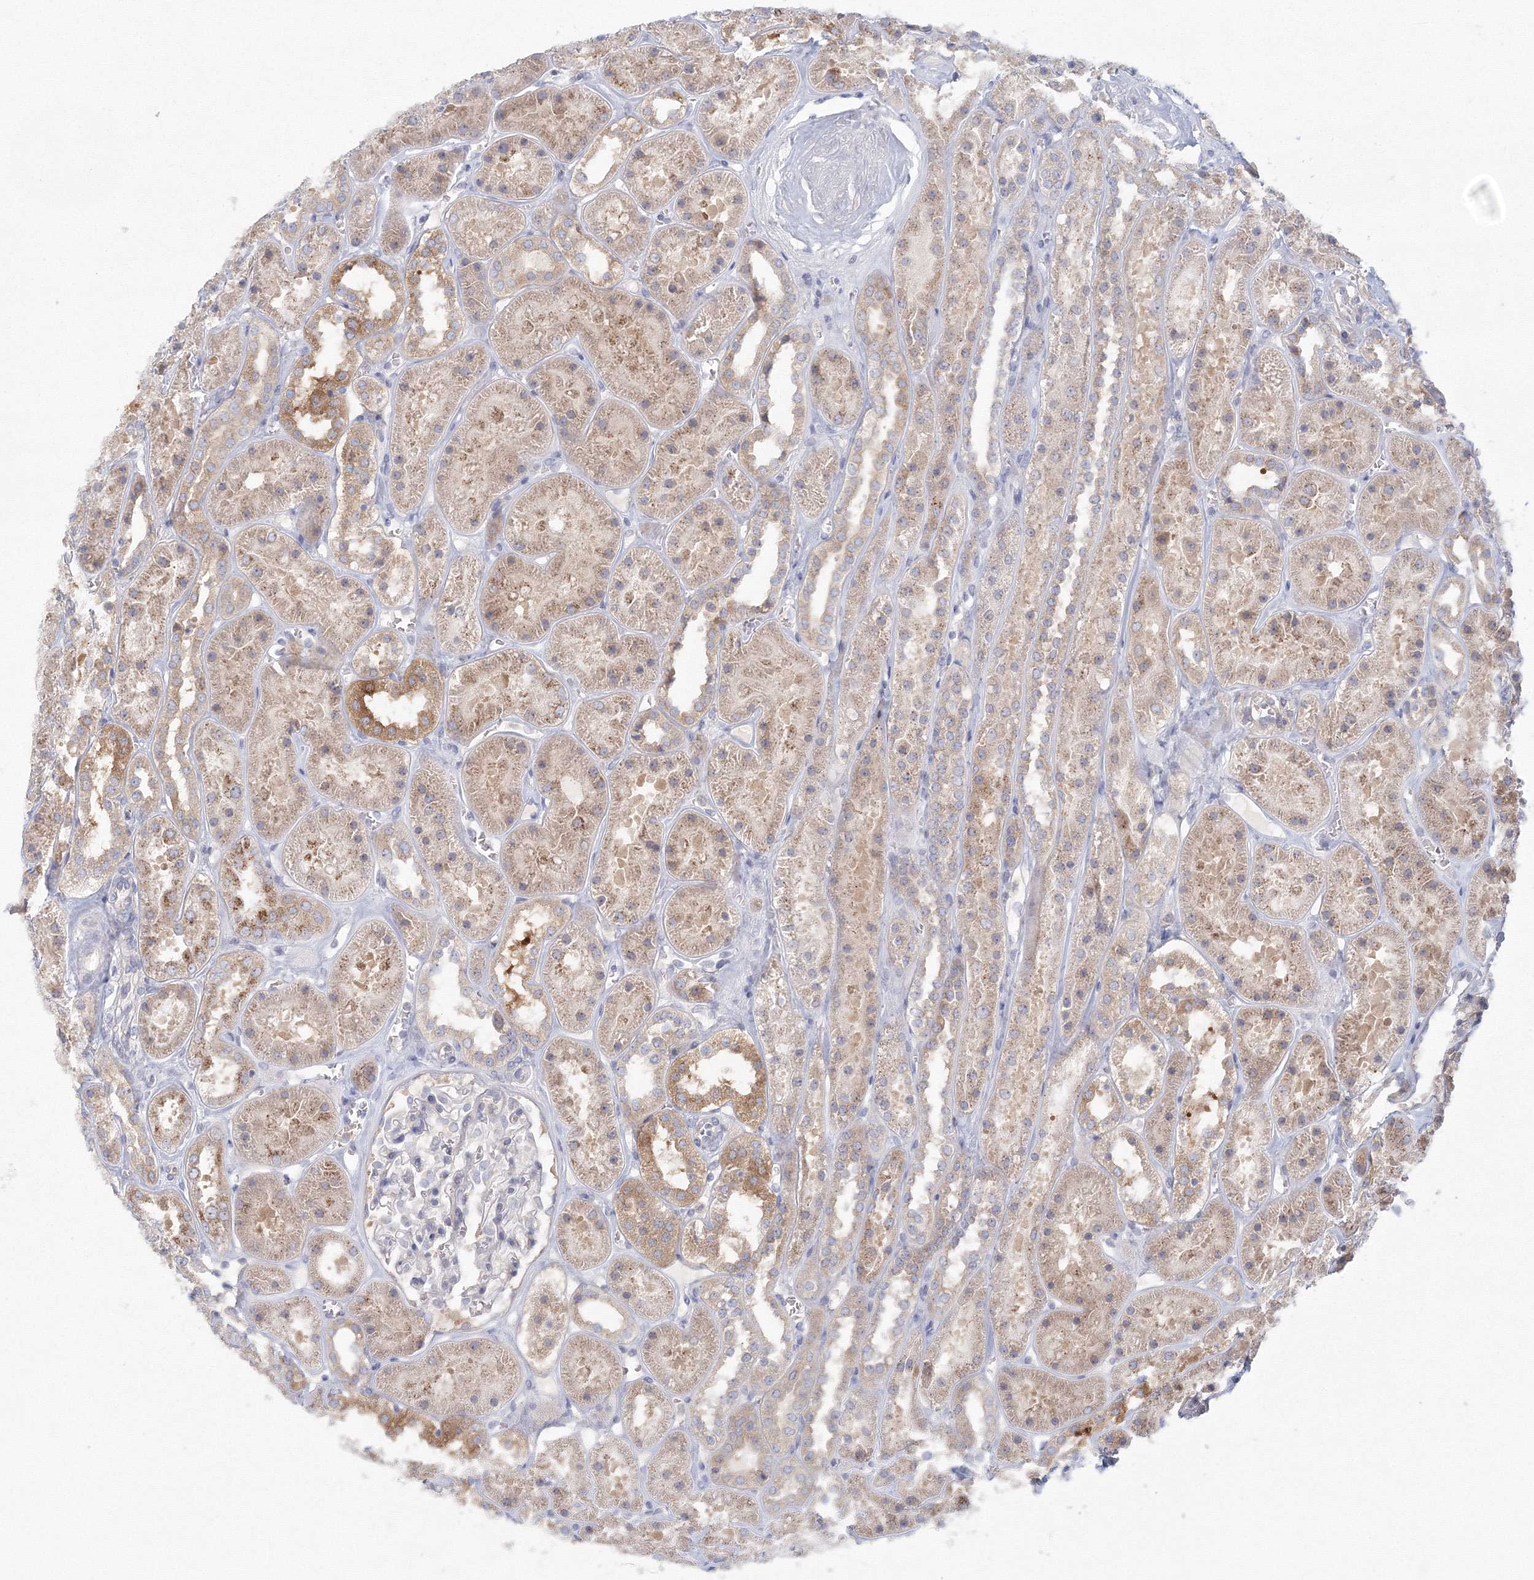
{"staining": {"intensity": "negative", "quantity": "none", "location": "none"}, "tissue": "kidney", "cell_type": "Cells in glomeruli", "image_type": "normal", "snomed": [{"axis": "morphology", "description": "Normal tissue, NOS"}, {"axis": "topography", "description": "Kidney"}], "caption": "Human kidney stained for a protein using immunohistochemistry (IHC) reveals no expression in cells in glomeruli.", "gene": "TACC2", "patient": {"sex": "female", "age": 41}}